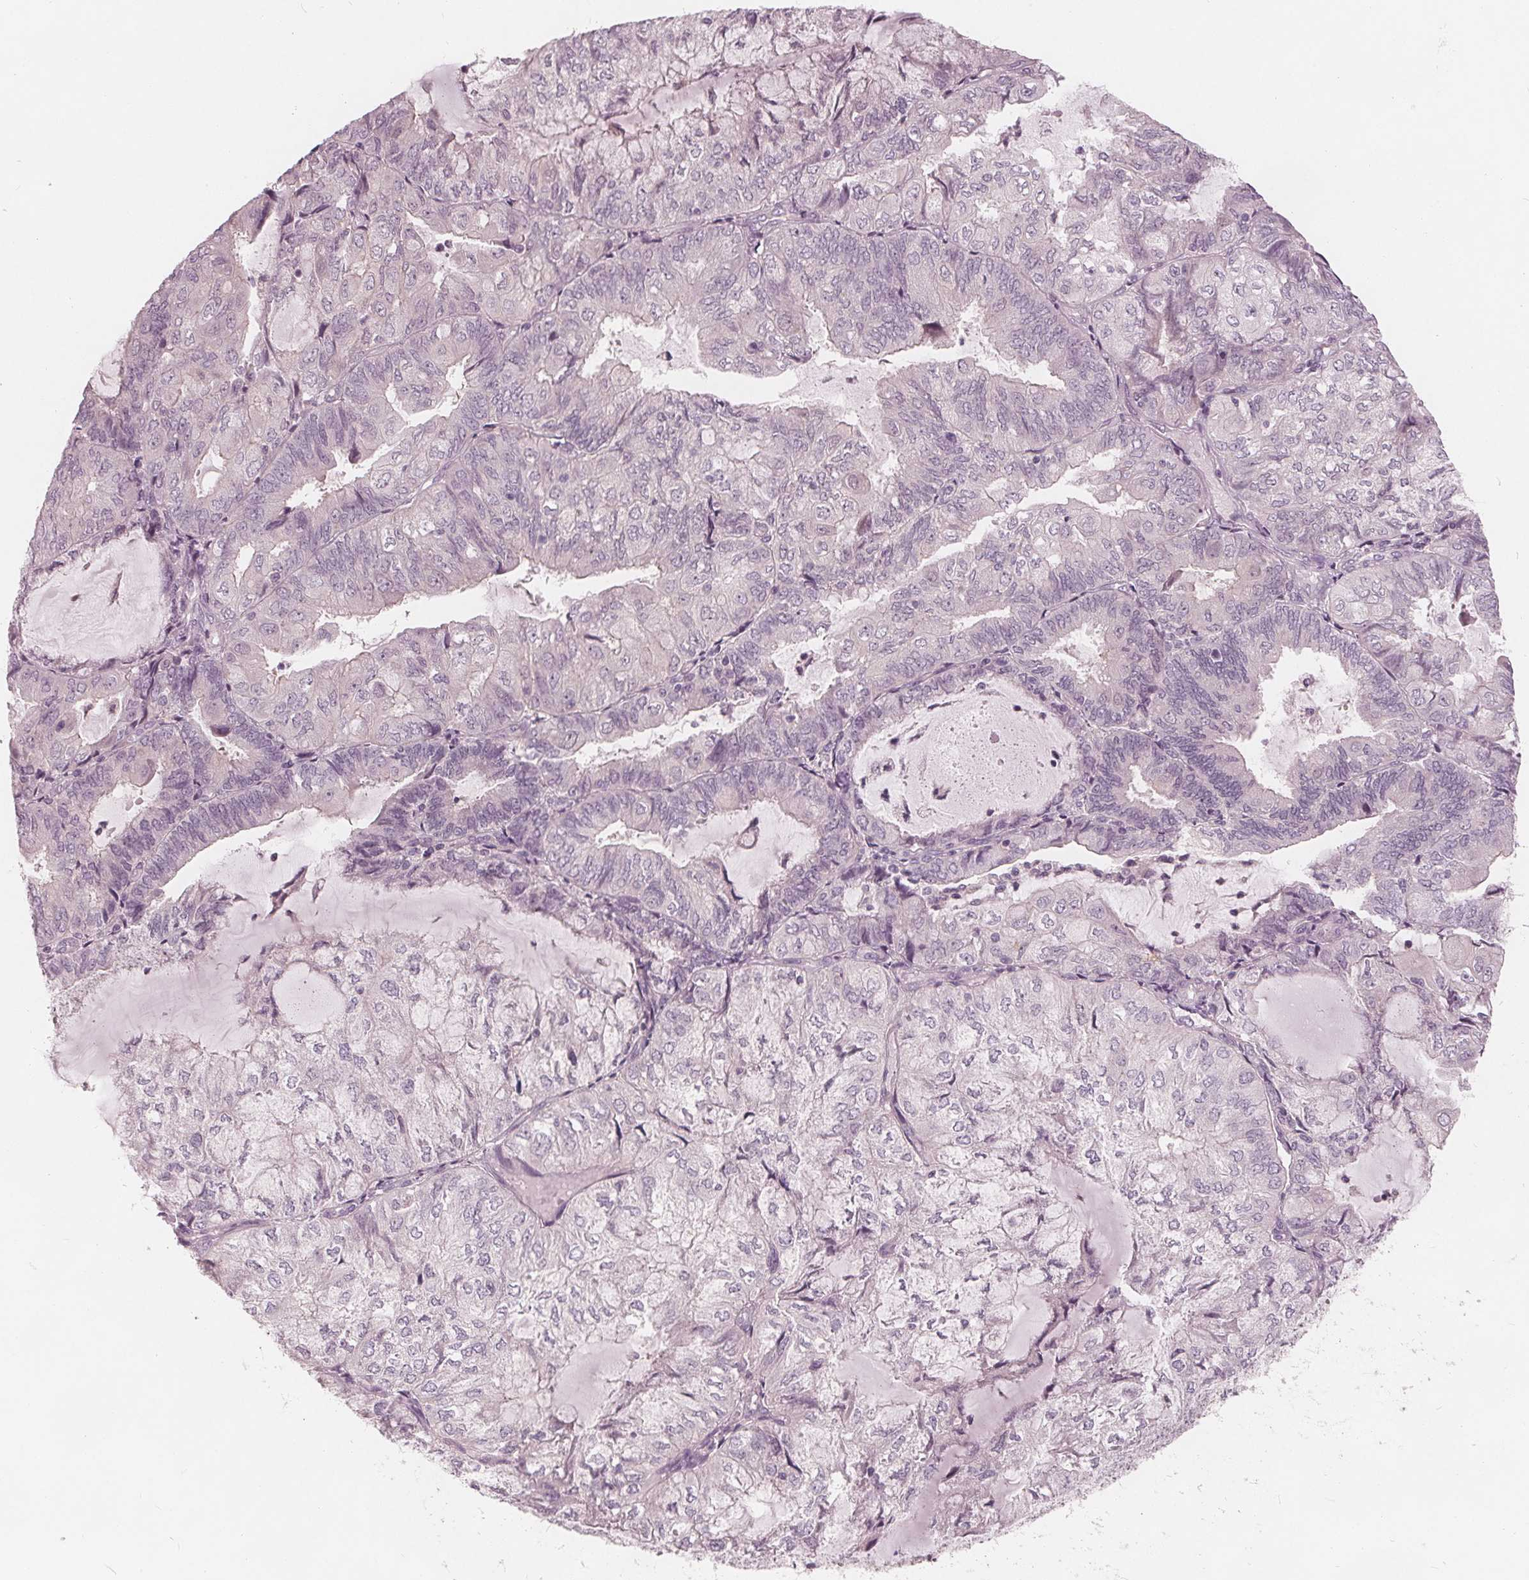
{"staining": {"intensity": "negative", "quantity": "none", "location": "none"}, "tissue": "endometrial cancer", "cell_type": "Tumor cells", "image_type": "cancer", "snomed": [{"axis": "morphology", "description": "Adenocarcinoma, NOS"}, {"axis": "topography", "description": "Endometrium"}], "caption": "This photomicrograph is of endometrial cancer (adenocarcinoma) stained with immunohistochemistry (IHC) to label a protein in brown with the nuclei are counter-stained blue. There is no expression in tumor cells.", "gene": "SAT2", "patient": {"sex": "female", "age": 81}}